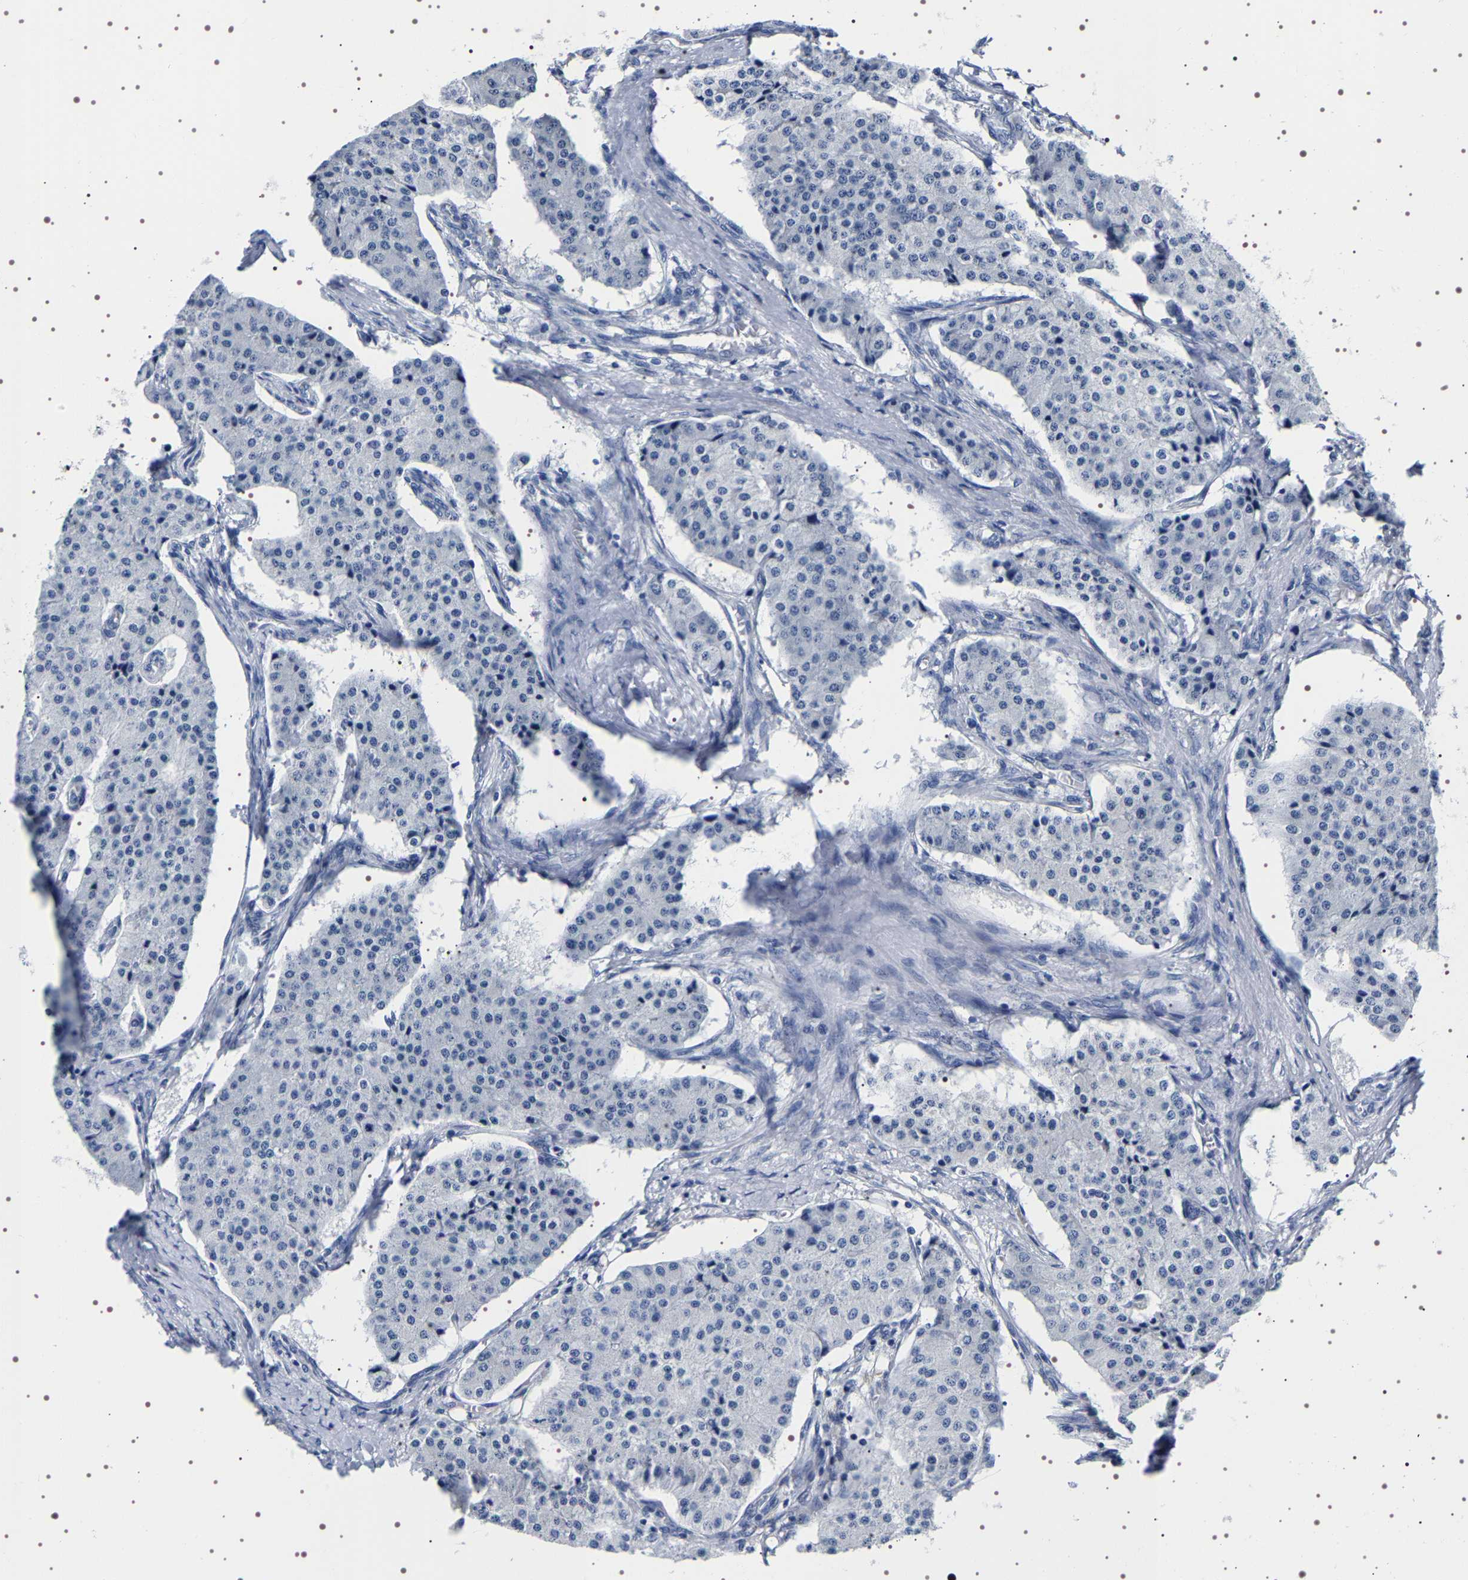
{"staining": {"intensity": "negative", "quantity": "none", "location": "none"}, "tissue": "carcinoid", "cell_type": "Tumor cells", "image_type": "cancer", "snomed": [{"axis": "morphology", "description": "Carcinoid, malignant, NOS"}, {"axis": "topography", "description": "Colon"}], "caption": "Carcinoid was stained to show a protein in brown. There is no significant staining in tumor cells.", "gene": "UBQLN3", "patient": {"sex": "female", "age": 52}}